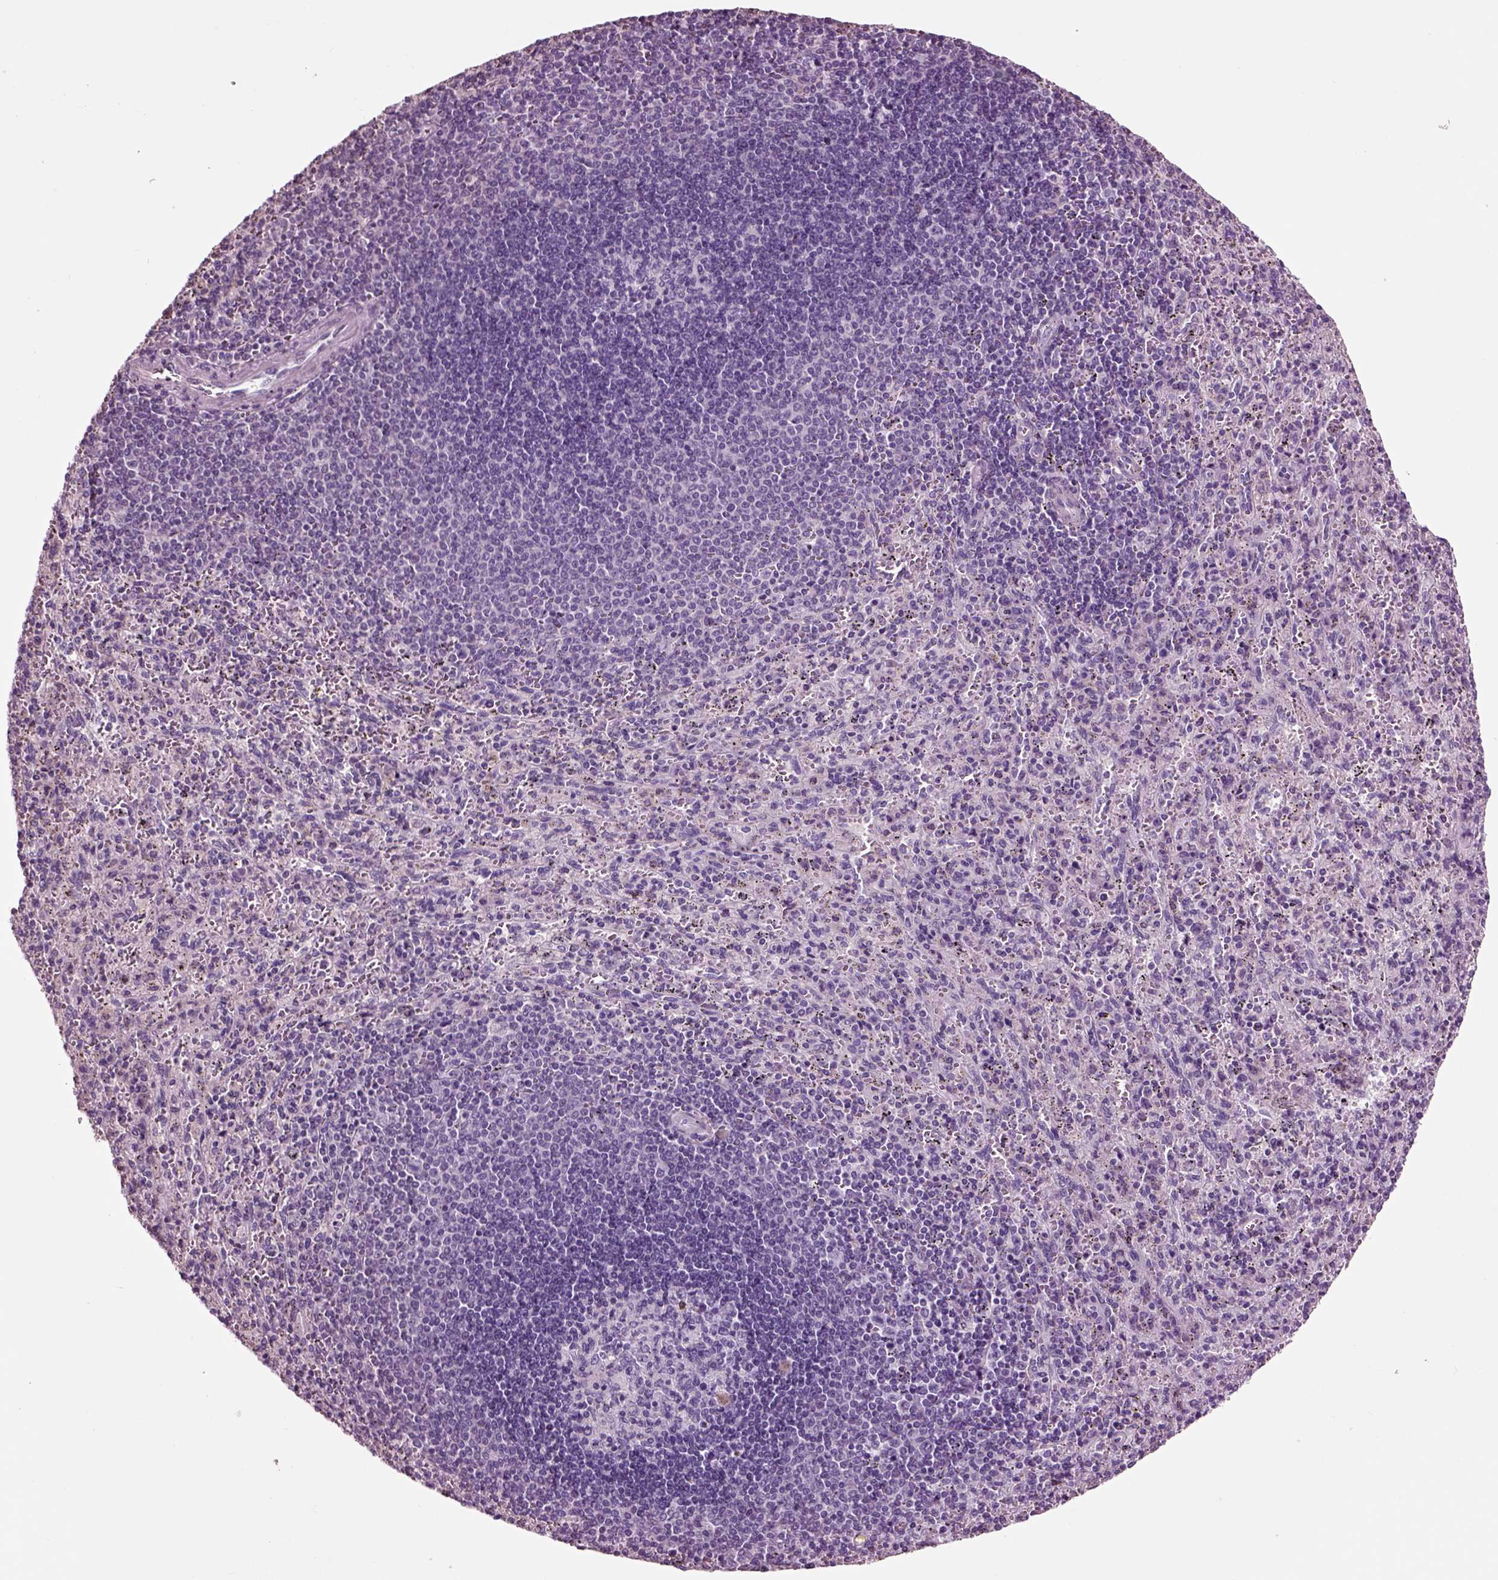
{"staining": {"intensity": "negative", "quantity": "none", "location": "none"}, "tissue": "spleen", "cell_type": "Cells in red pulp", "image_type": "normal", "snomed": [{"axis": "morphology", "description": "Normal tissue, NOS"}, {"axis": "topography", "description": "Spleen"}], "caption": "DAB immunohistochemical staining of benign human spleen reveals no significant staining in cells in red pulp.", "gene": "CHGB", "patient": {"sex": "male", "age": 57}}